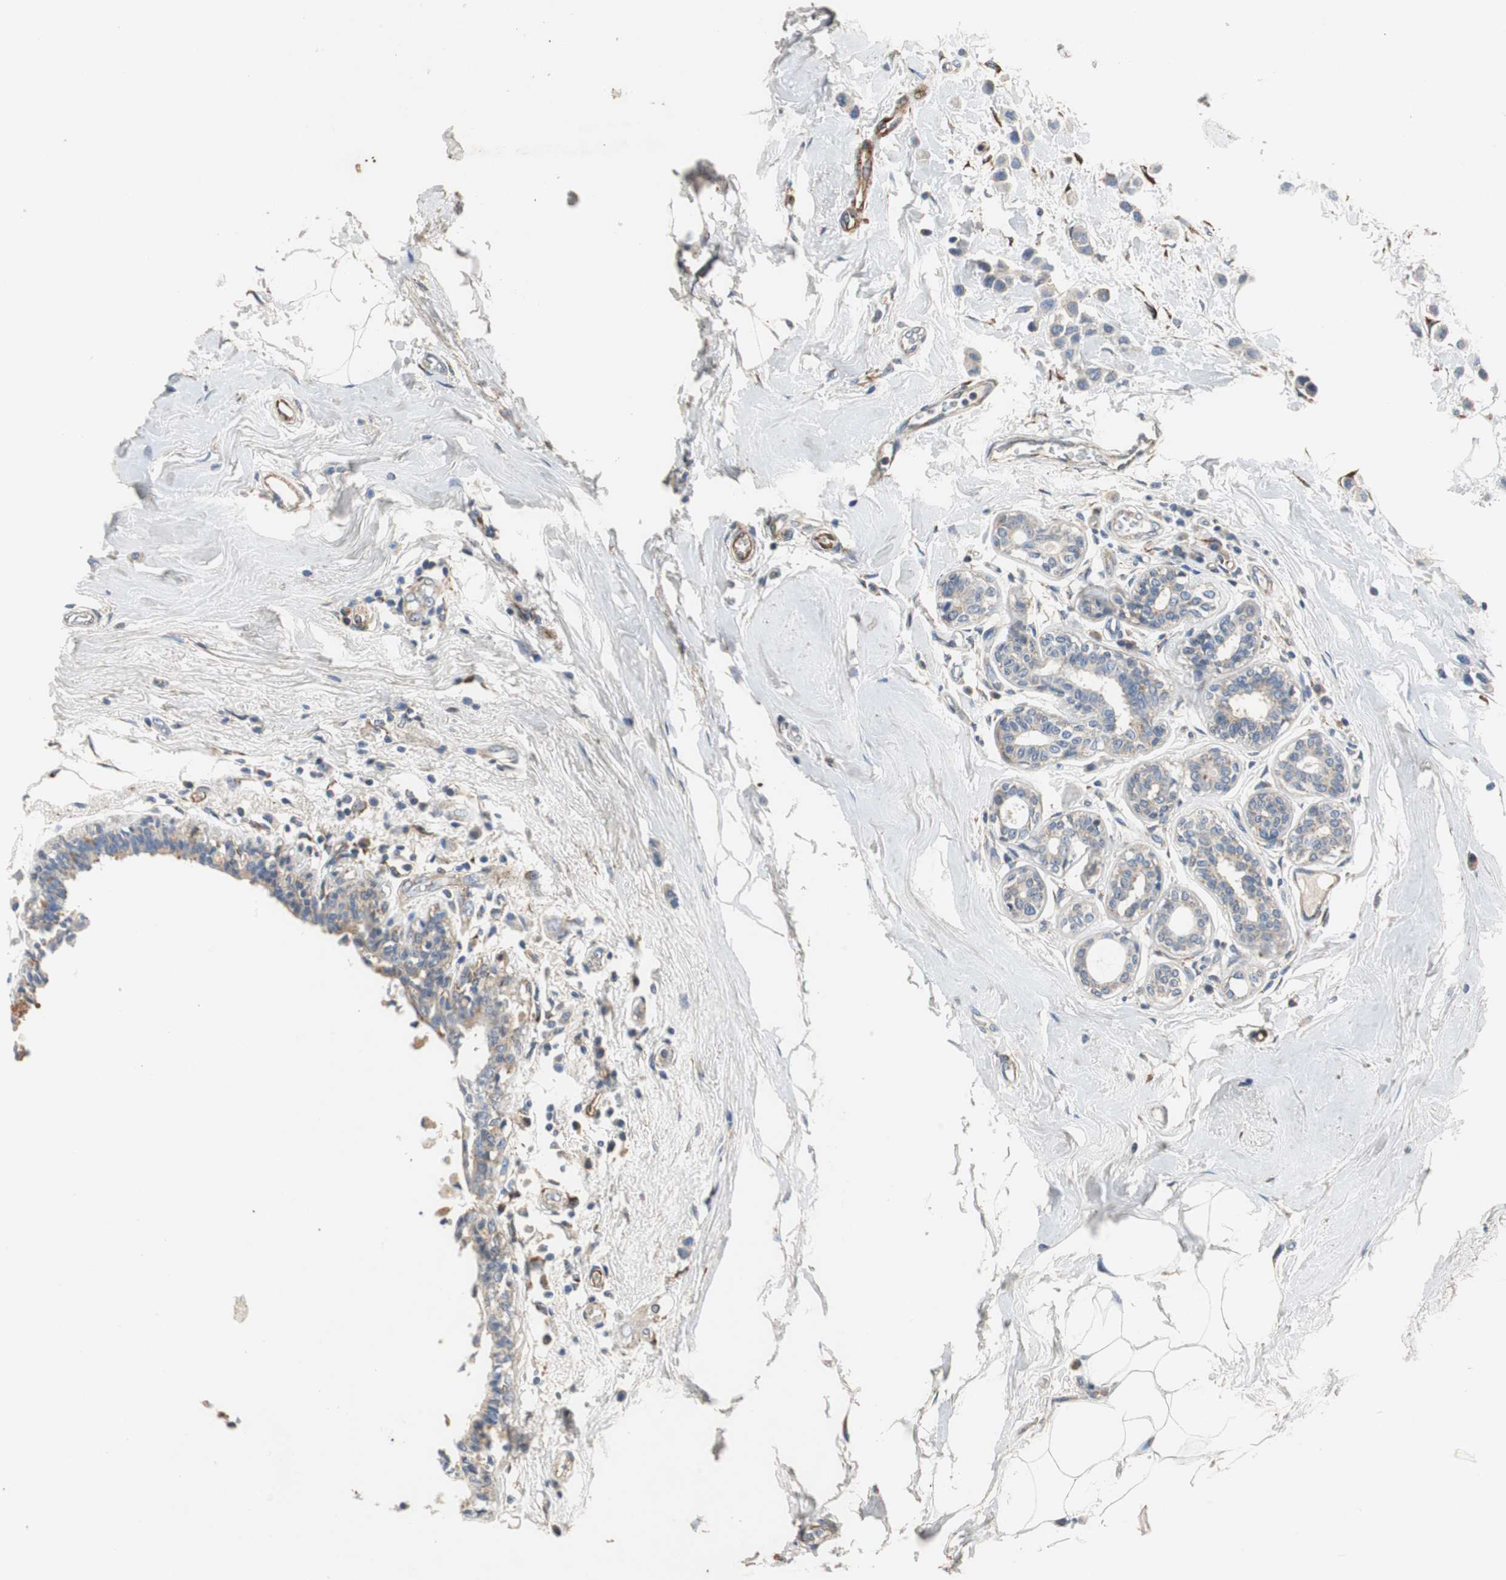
{"staining": {"intensity": "negative", "quantity": "none", "location": "none"}, "tissue": "breast cancer", "cell_type": "Tumor cells", "image_type": "cancer", "snomed": [{"axis": "morphology", "description": "Lobular carcinoma"}, {"axis": "topography", "description": "Breast"}], "caption": "A high-resolution histopathology image shows IHC staining of breast cancer (lobular carcinoma), which reveals no significant expression in tumor cells.", "gene": "ISCU", "patient": {"sex": "female", "age": 51}}